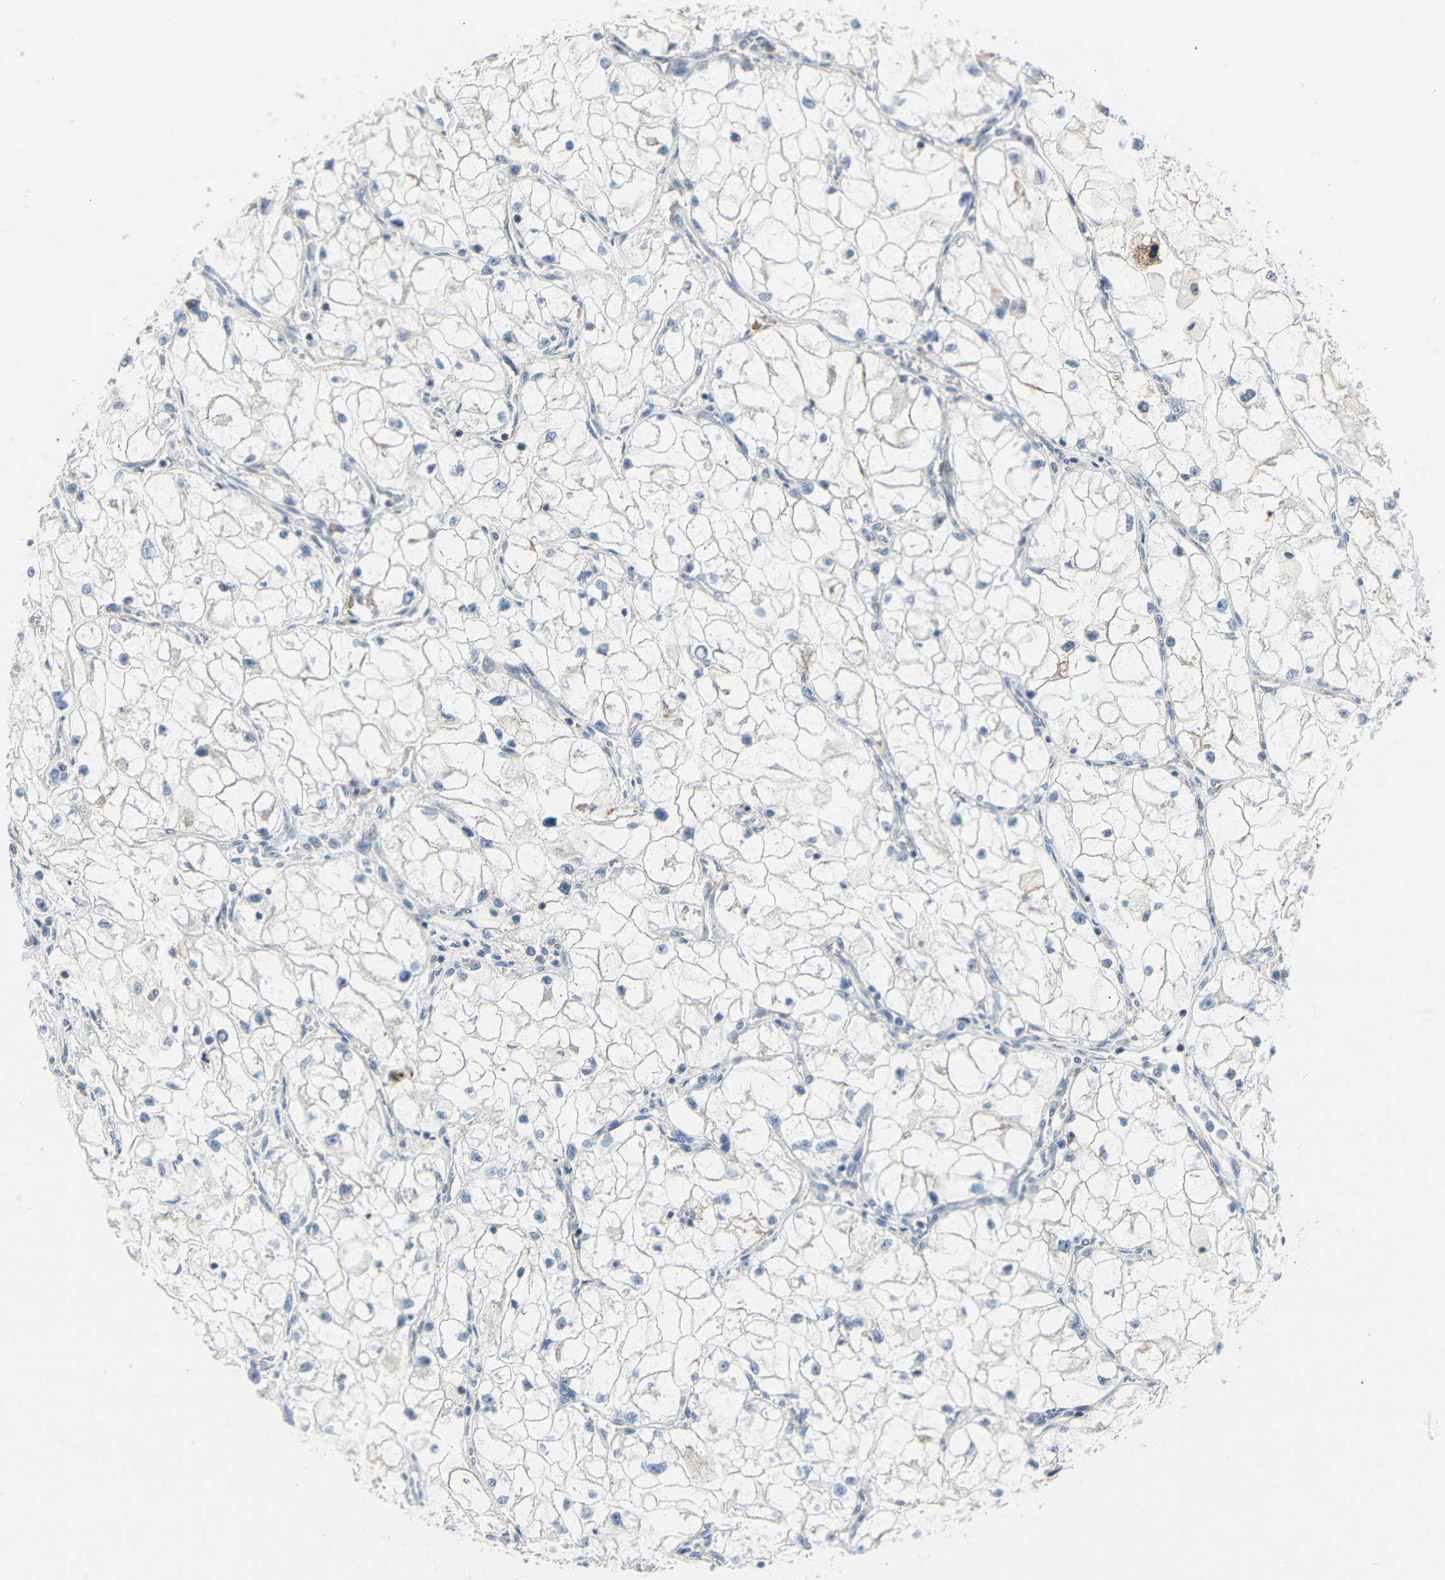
{"staining": {"intensity": "negative", "quantity": "none", "location": "none"}, "tissue": "renal cancer", "cell_type": "Tumor cells", "image_type": "cancer", "snomed": [{"axis": "morphology", "description": "Adenocarcinoma, NOS"}, {"axis": "topography", "description": "Kidney"}], "caption": "Adenocarcinoma (renal) was stained to show a protein in brown. There is no significant expression in tumor cells. (Immunohistochemistry (ihc), brightfield microscopy, high magnification).", "gene": "IMPG2", "patient": {"sex": "female", "age": 70}}